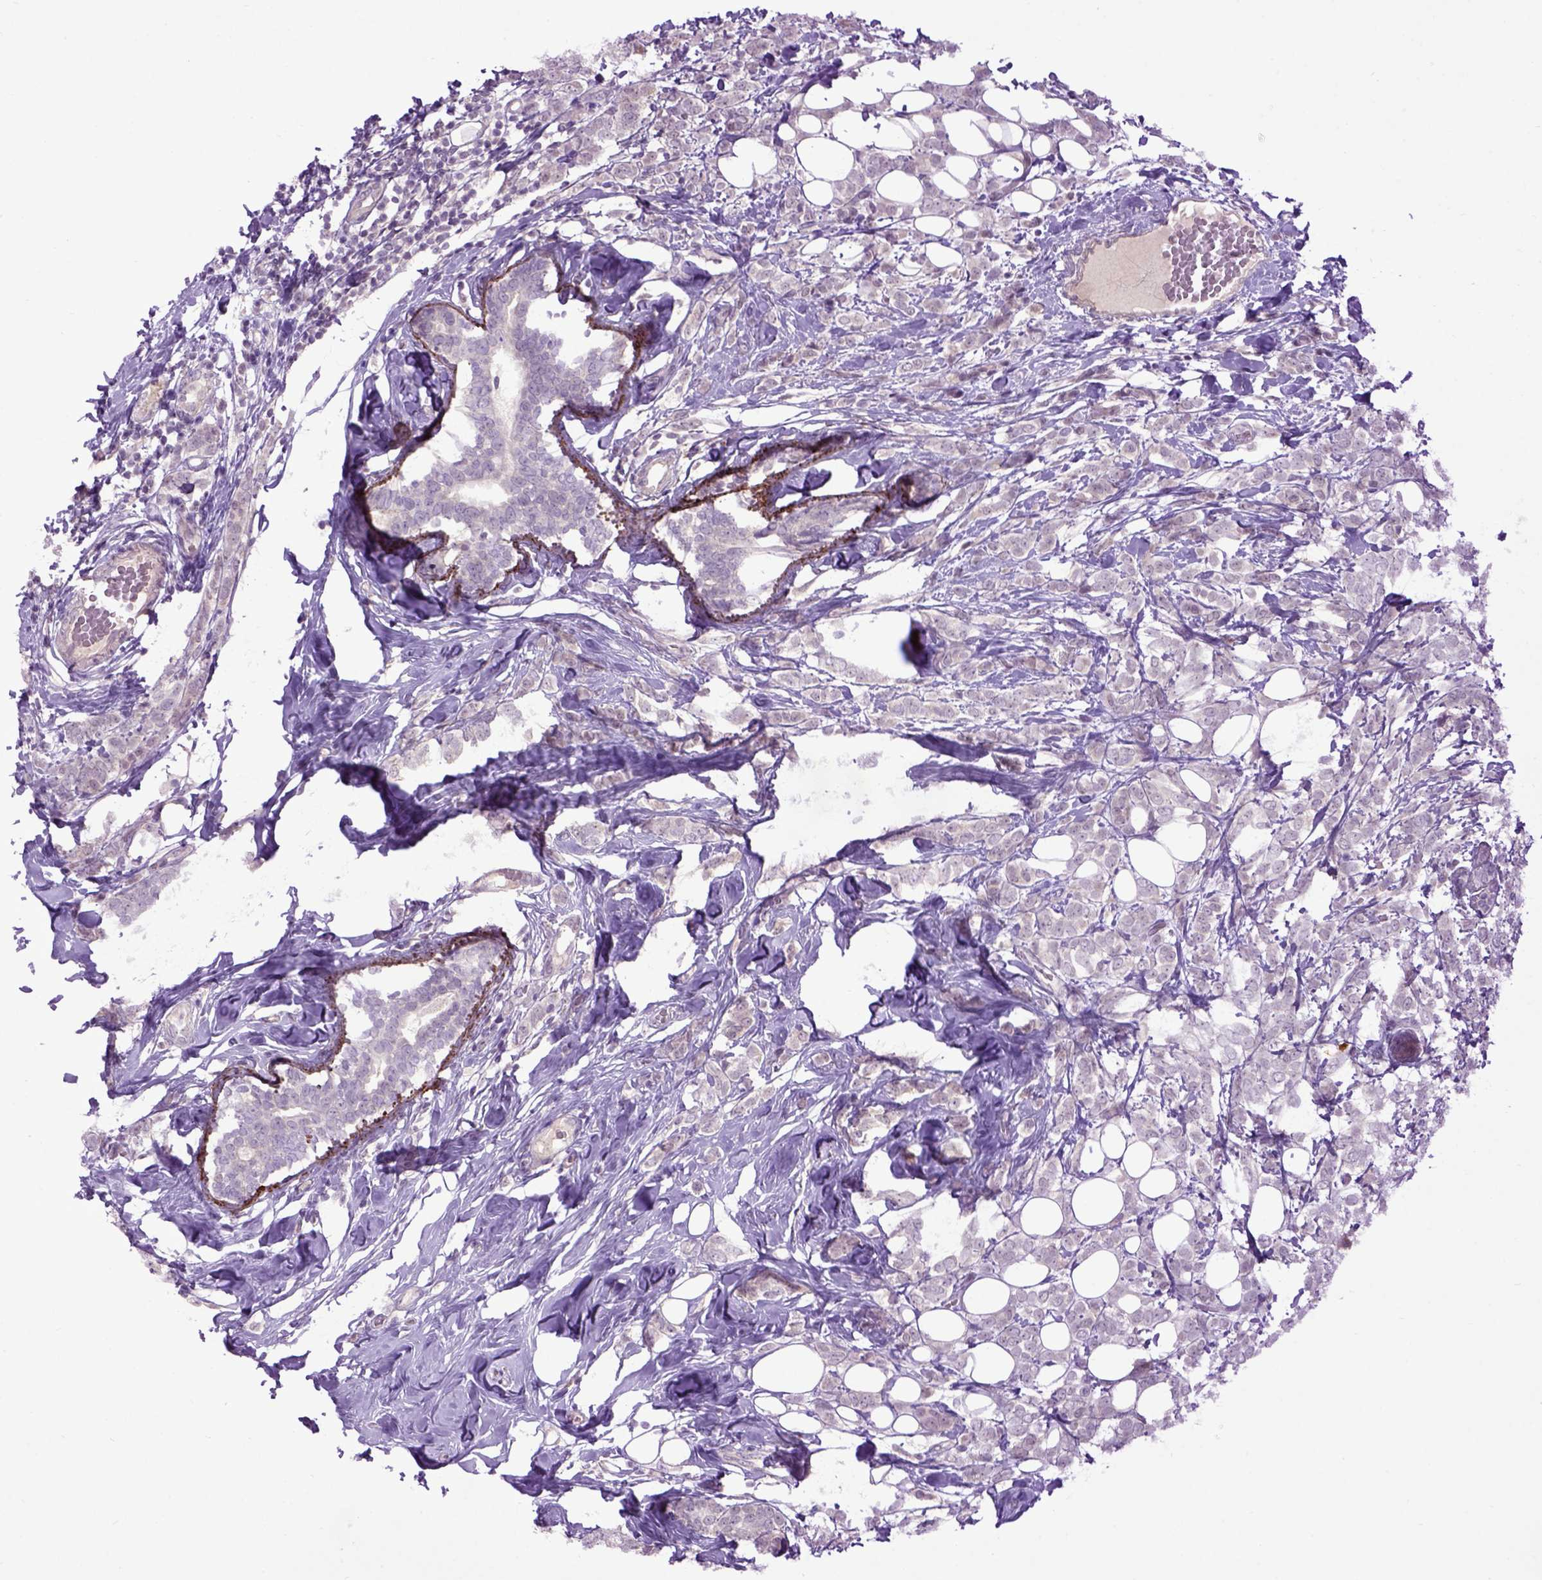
{"staining": {"intensity": "negative", "quantity": "none", "location": "none"}, "tissue": "breast cancer", "cell_type": "Tumor cells", "image_type": "cancer", "snomed": [{"axis": "morphology", "description": "Lobular carcinoma"}, {"axis": "topography", "description": "Breast"}], "caption": "Immunohistochemical staining of breast cancer (lobular carcinoma) demonstrates no significant staining in tumor cells. (DAB (3,3'-diaminobenzidine) immunohistochemistry, high magnification).", "gene": "EMILIN3", "patient": {"sex": "female", "age": 49}}